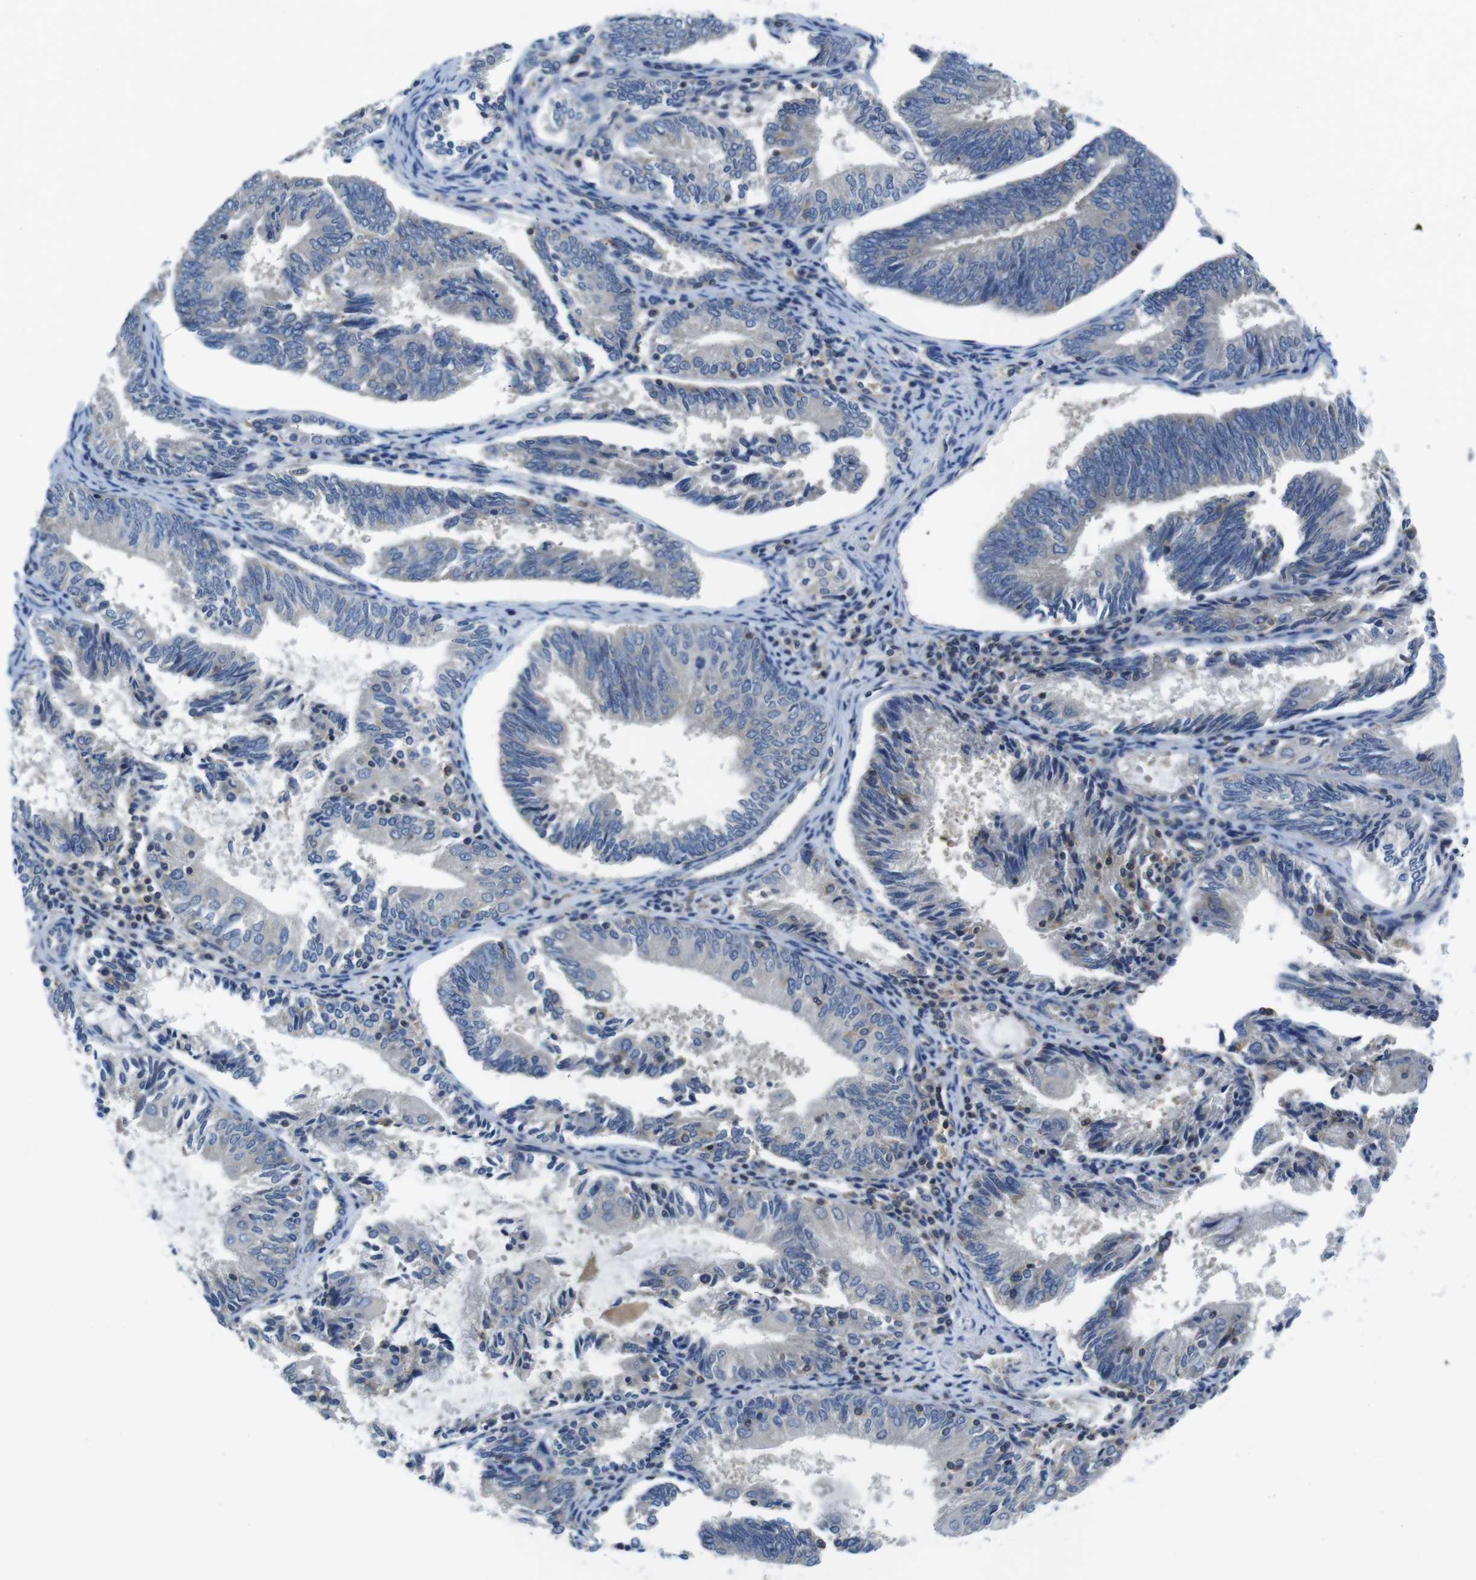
{"staining": {"intensity": "negative", "quantity": "none", "location": "none"}, "tissue": "endometrial cancer", "cell_type": "Tumor cells", "image_type": "cancer", "snomed": [{"axis": "morphology", "description": "Adenocarcinoma, NOS"}, {"axis": "topography", "description": "Endometrium"}], "caption": "Human adenocarcinoma (endometrial) stained for a protein using immunohistochemistry (IHC) displays no expression in tumor cells.", "gene": "PIK3CD", "patient": {"sex": "female", "age": 81}}